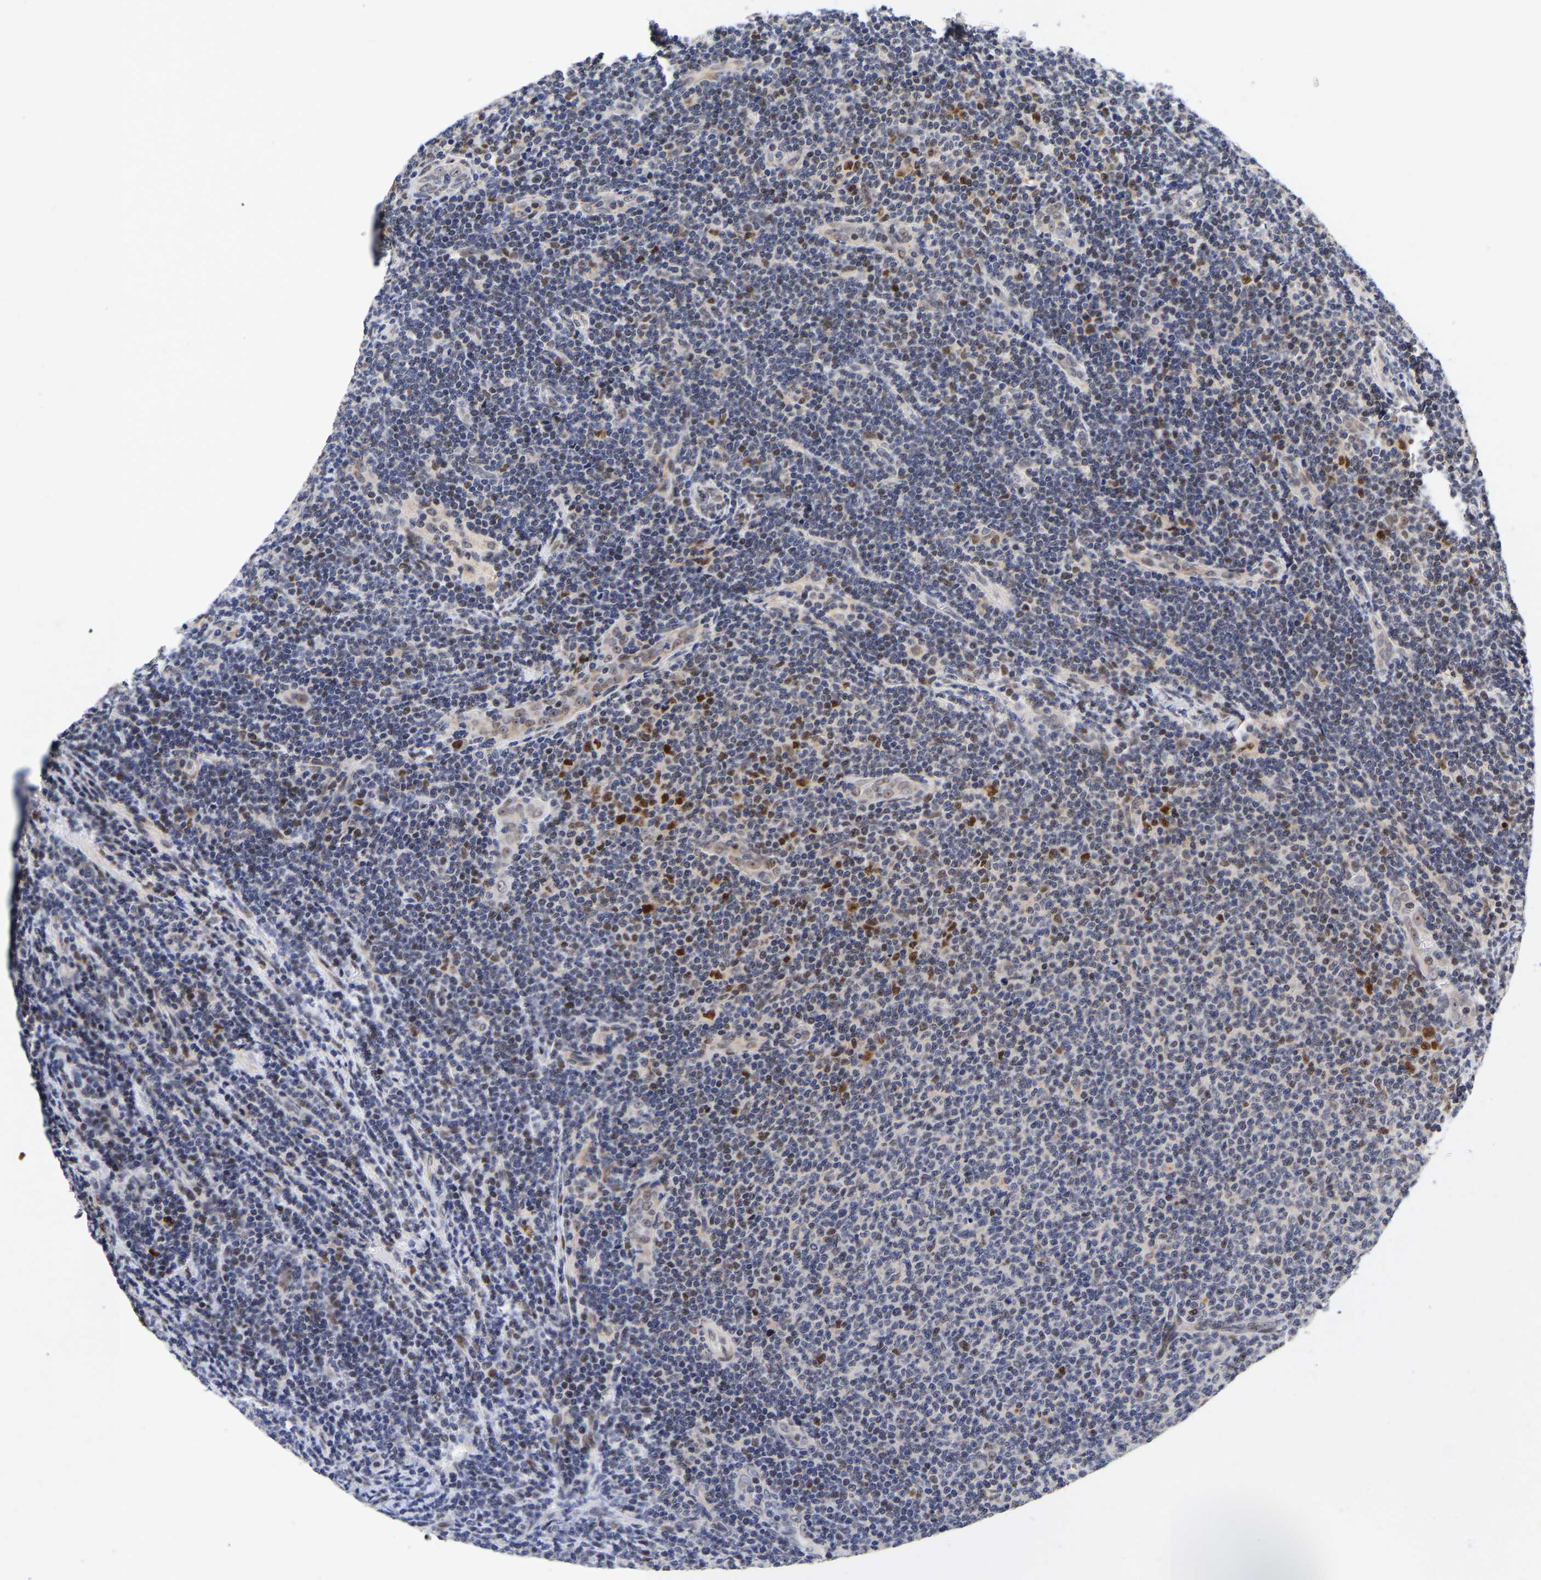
{"staining": {"intensity": "moderate", "quantity": "25%-75%", "location": "nuclear"}, "tissue": "lymphoma", "cell_type": "Tumor cells", "image_type": "cancer", "snomed": [{"axis": "morphology", "description": "Malignant lymphoma, non-Hodgkin's type, Low grade"}, {"axis": "topography", "description": "Lymph node"}], "caption": "IHC staining of low-grade malignant lymphoma, non-Hodgkin's type, which exhibits medium levels of moderate nuclear expression in approximately 25%-75% of tumor cells indicating moderate nuclear protein positivity. The staining was performed using DAB (brown) for protein detection and nuclei were counterstained in hematoxylin (blue).", "gene": "JUNB", "patient": {"sex": "male", "age": 66}}